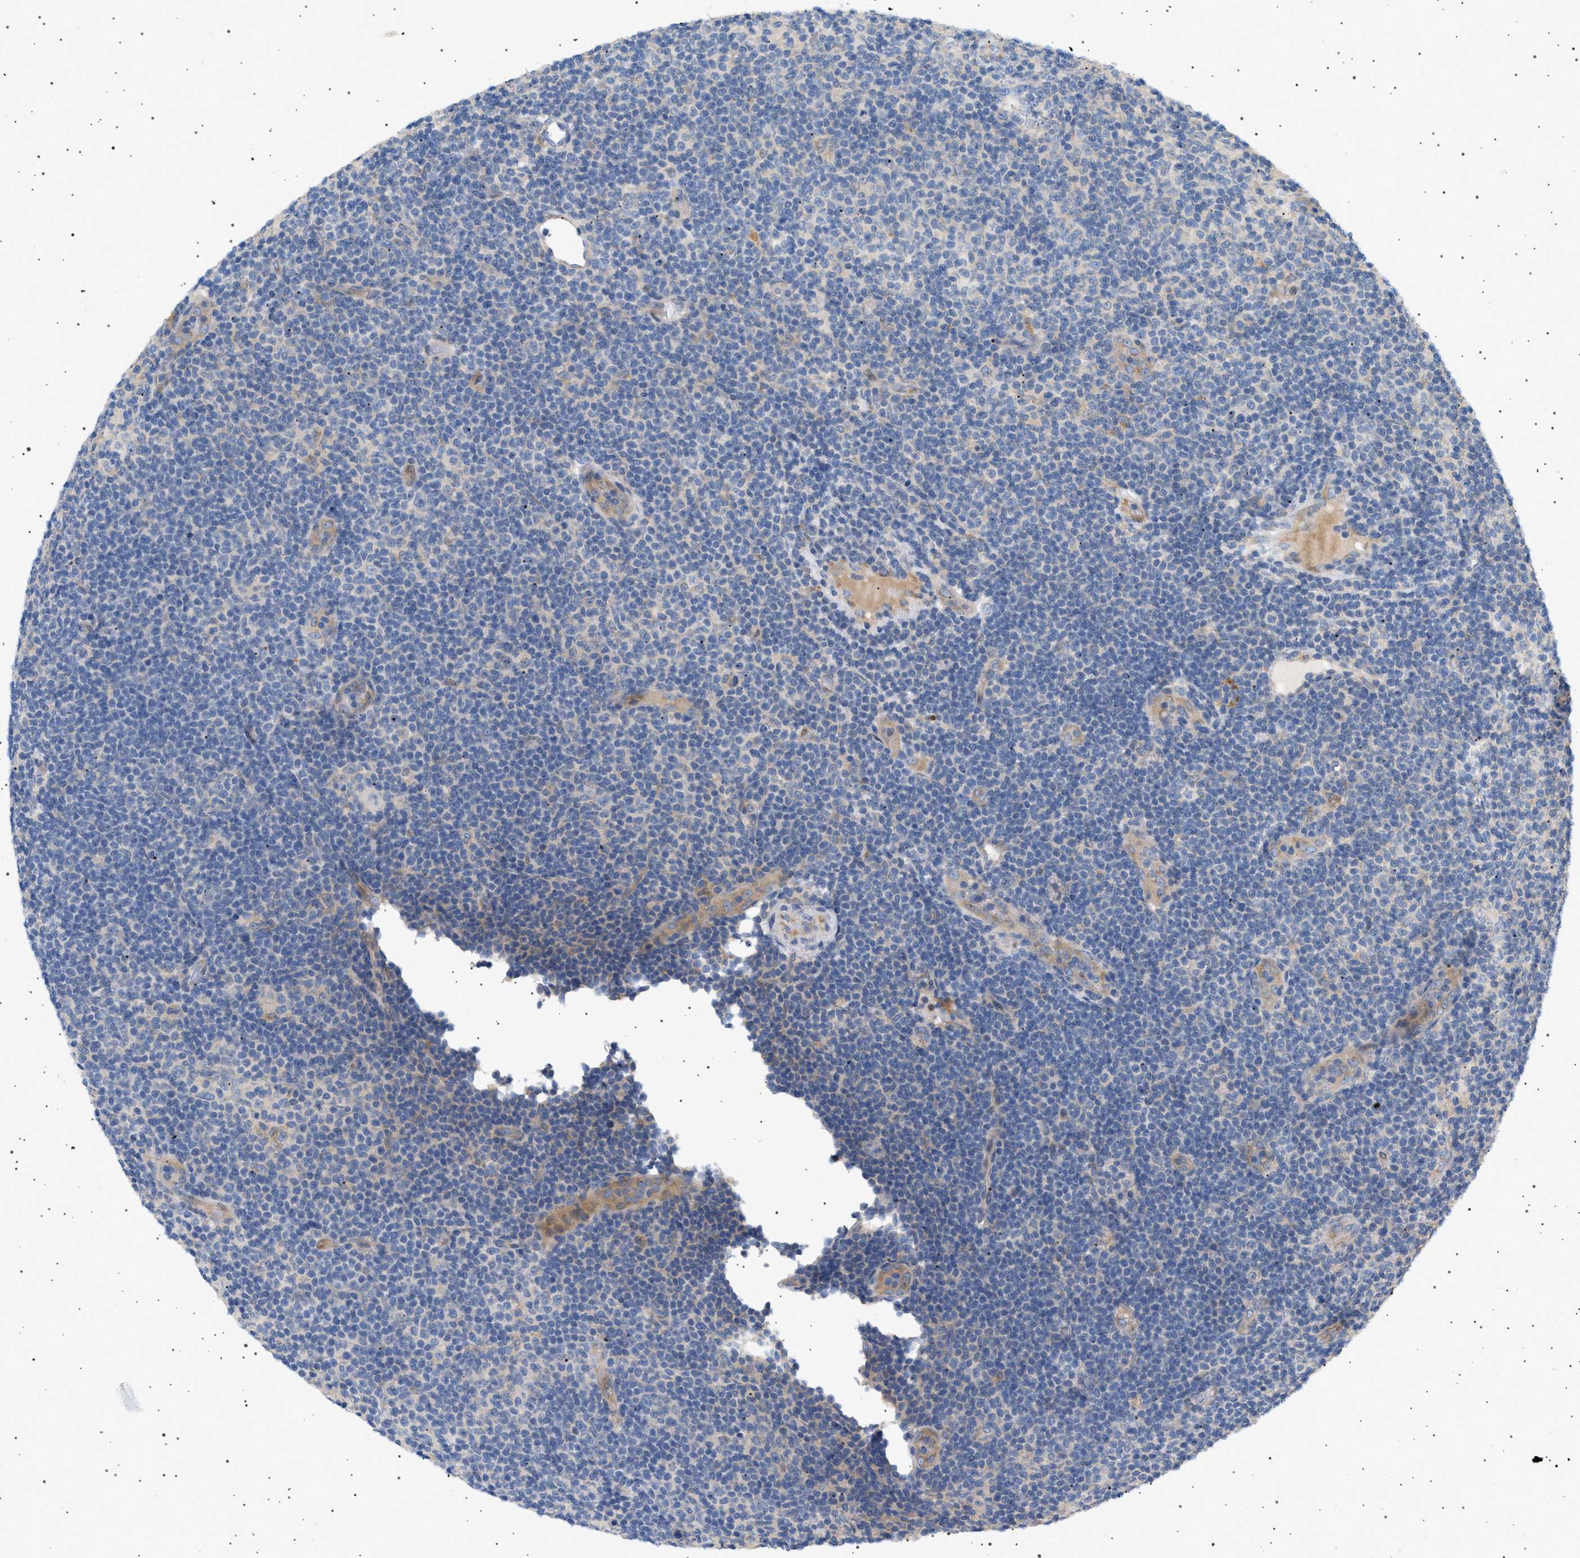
{"staining": {"intensity": "negative", "quantity": "none", "location": "none"}, "tissue": "lymphoma", "cell_type": "Tumor cells", "image_type": "cancer", "snomed": [{"axis": "morphology", "description": "Malignant lymphoma, non-Hodgkin's type, Low grade"}, {"axis": "topography", "description": "Lymph node"}], "caption": "The micrograph reveals no significant positivity in tumor cells of lymphoma.", "gene": "ADCY10", "patient": {"sex": "male", "age": 83}}